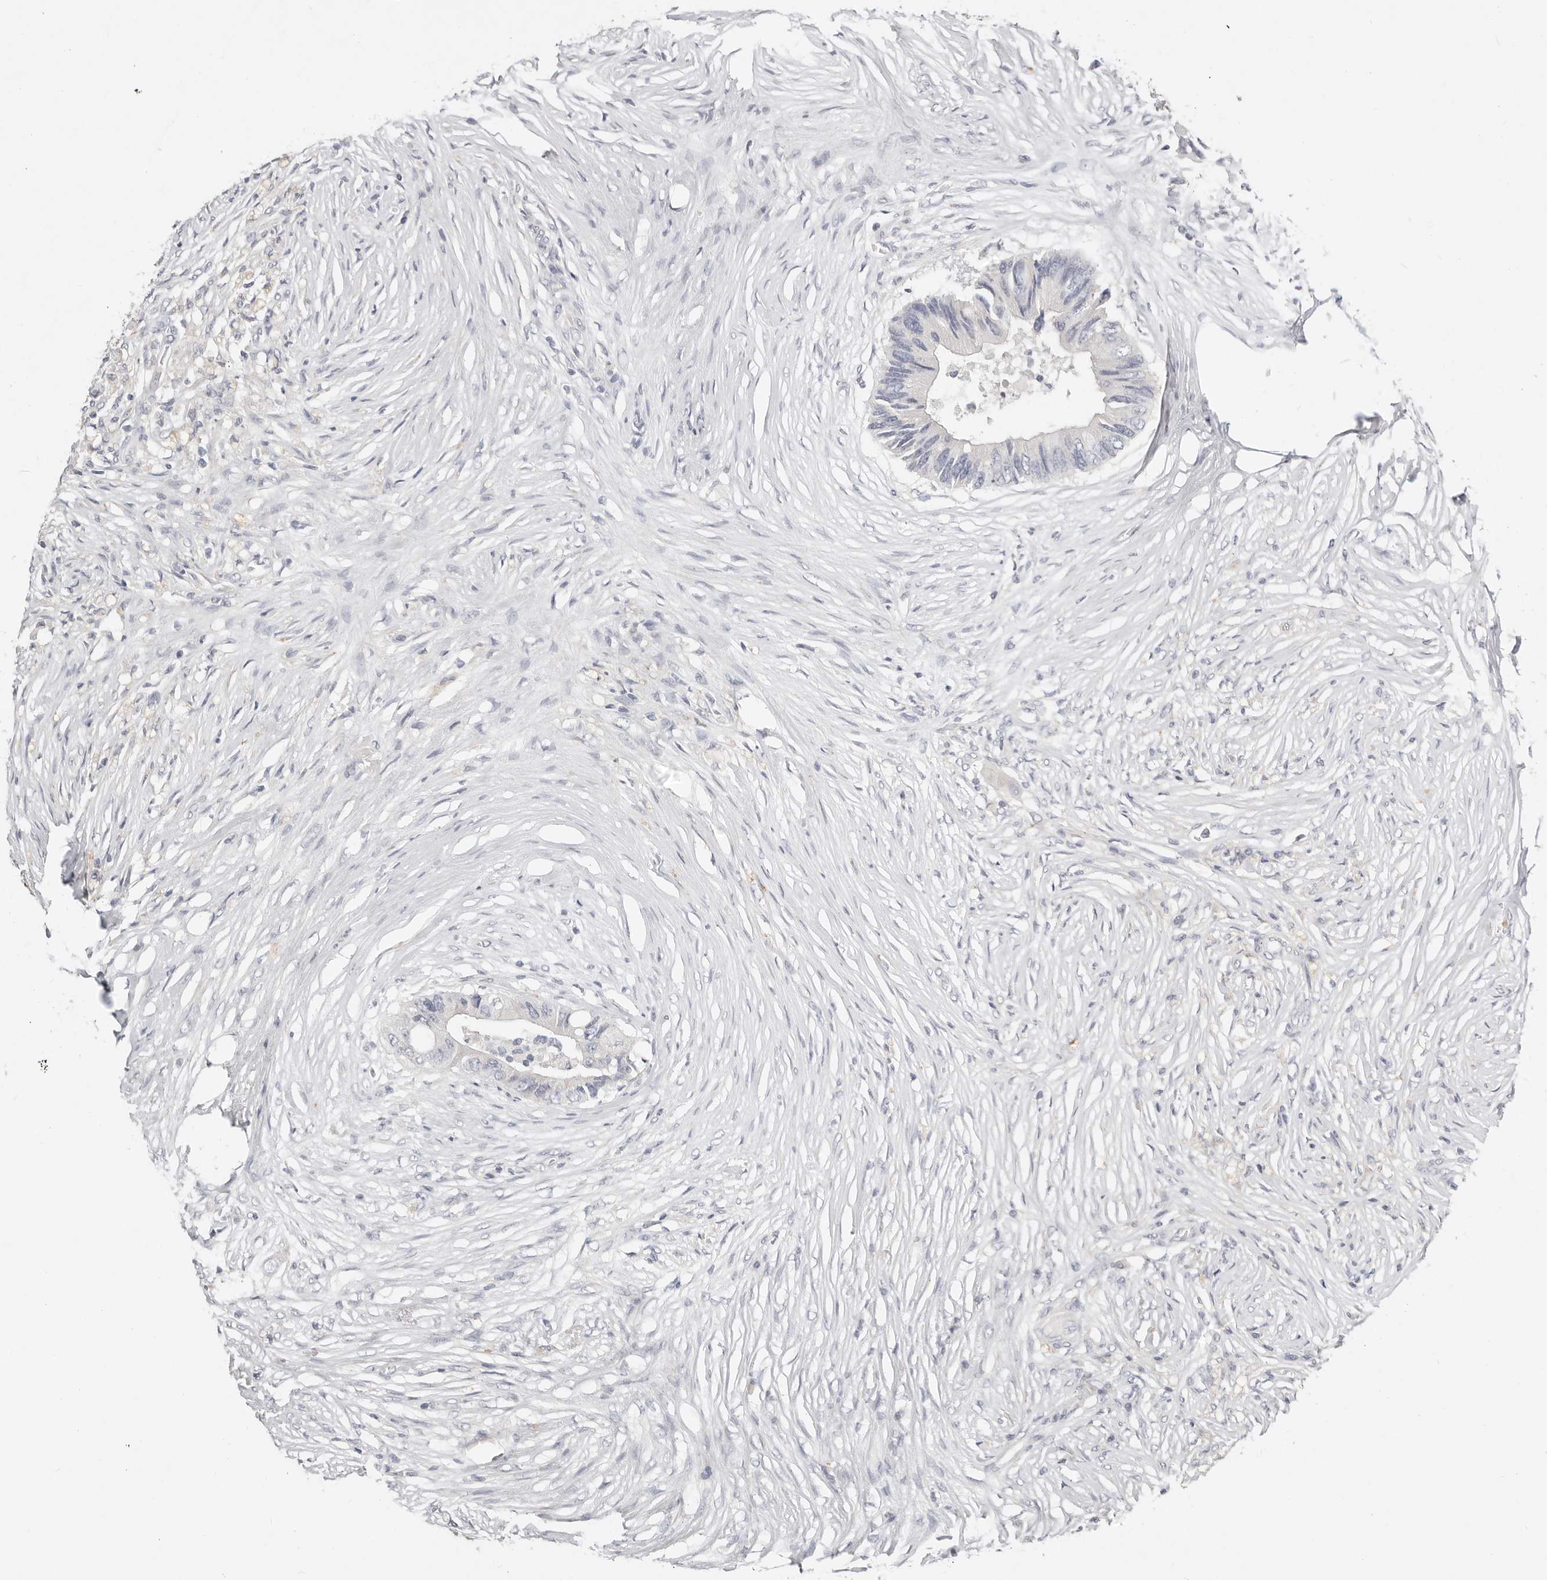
{"staining": {"intensity": "negative", "quantity": "none", "location": "none"}, "tissue": "colorectal cancer", "cell_type": "Tumor cells", "image_type": "cancer", "snomed": [{"axis": "morphology", "description": "Adenocarcinoma, NOS"}, {"axis": "topography", "description": "Colon"}], "caption": "This histopathology image is of colorectal adenocarcinoma stained with immunohistochemistry to label a protein in brown with the nuclei are counter-stained blue. There is no positivity in tumor cells.", "gene": "TMEM63B", "patient": {"sex": "male", "age": 71}}